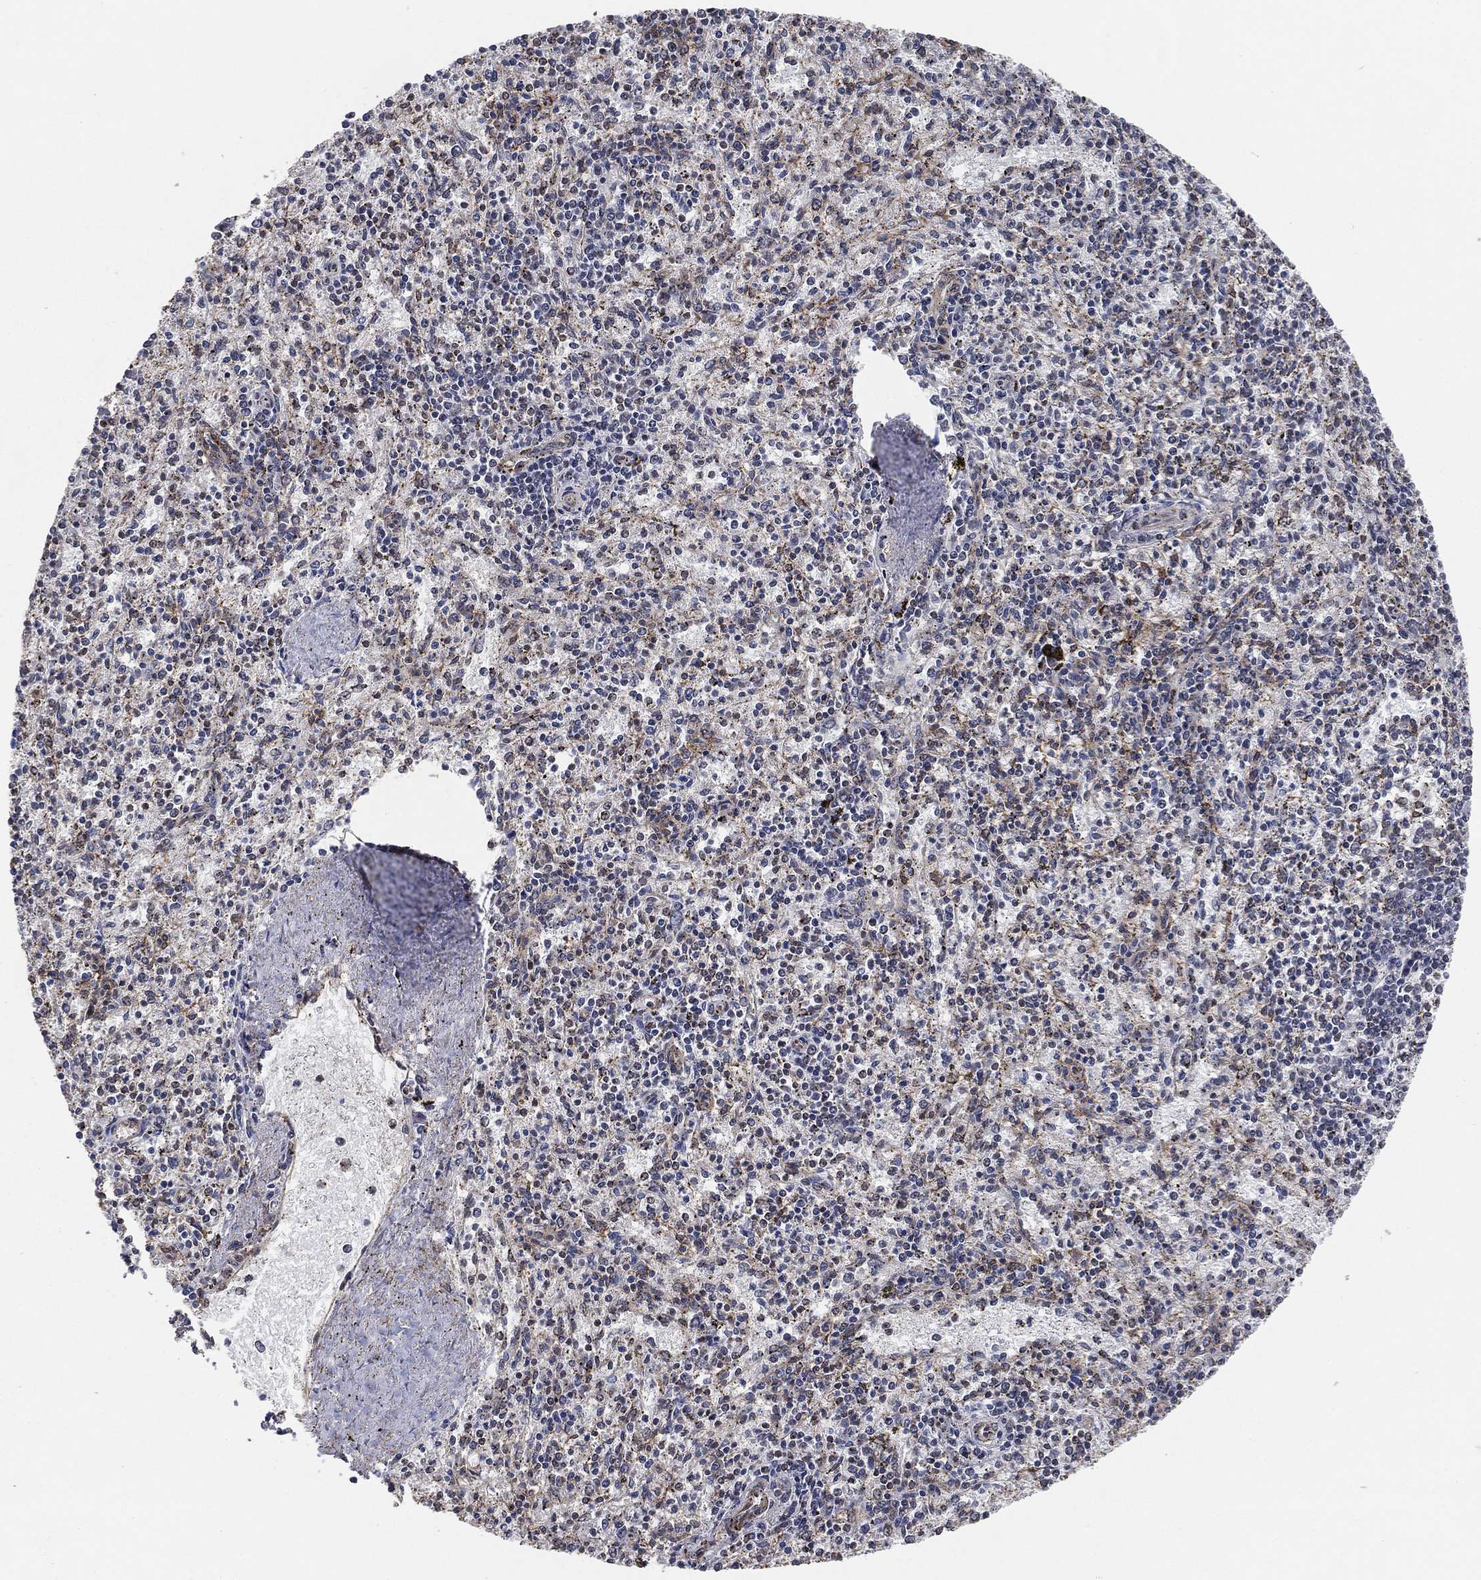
{"staining": {"intensity": "moderate", "quantity": "<25%", "location": "nuclear"}, "tissue": "spleen", "cell_type": "Cells in red pulp", "image_type": "normal", "snomed": [{"axis": "morphology", "description": "Normal tissue, NOS"}, {"axis": "topography", "description": "Spleen"}], "caption": "Protein expression analysis of normal human spleen reveals moderate nuclear expression in about <25% of cells in red pulp.", "gene": "RSRC2", "patient": {"sex": "female", "age": 37}}